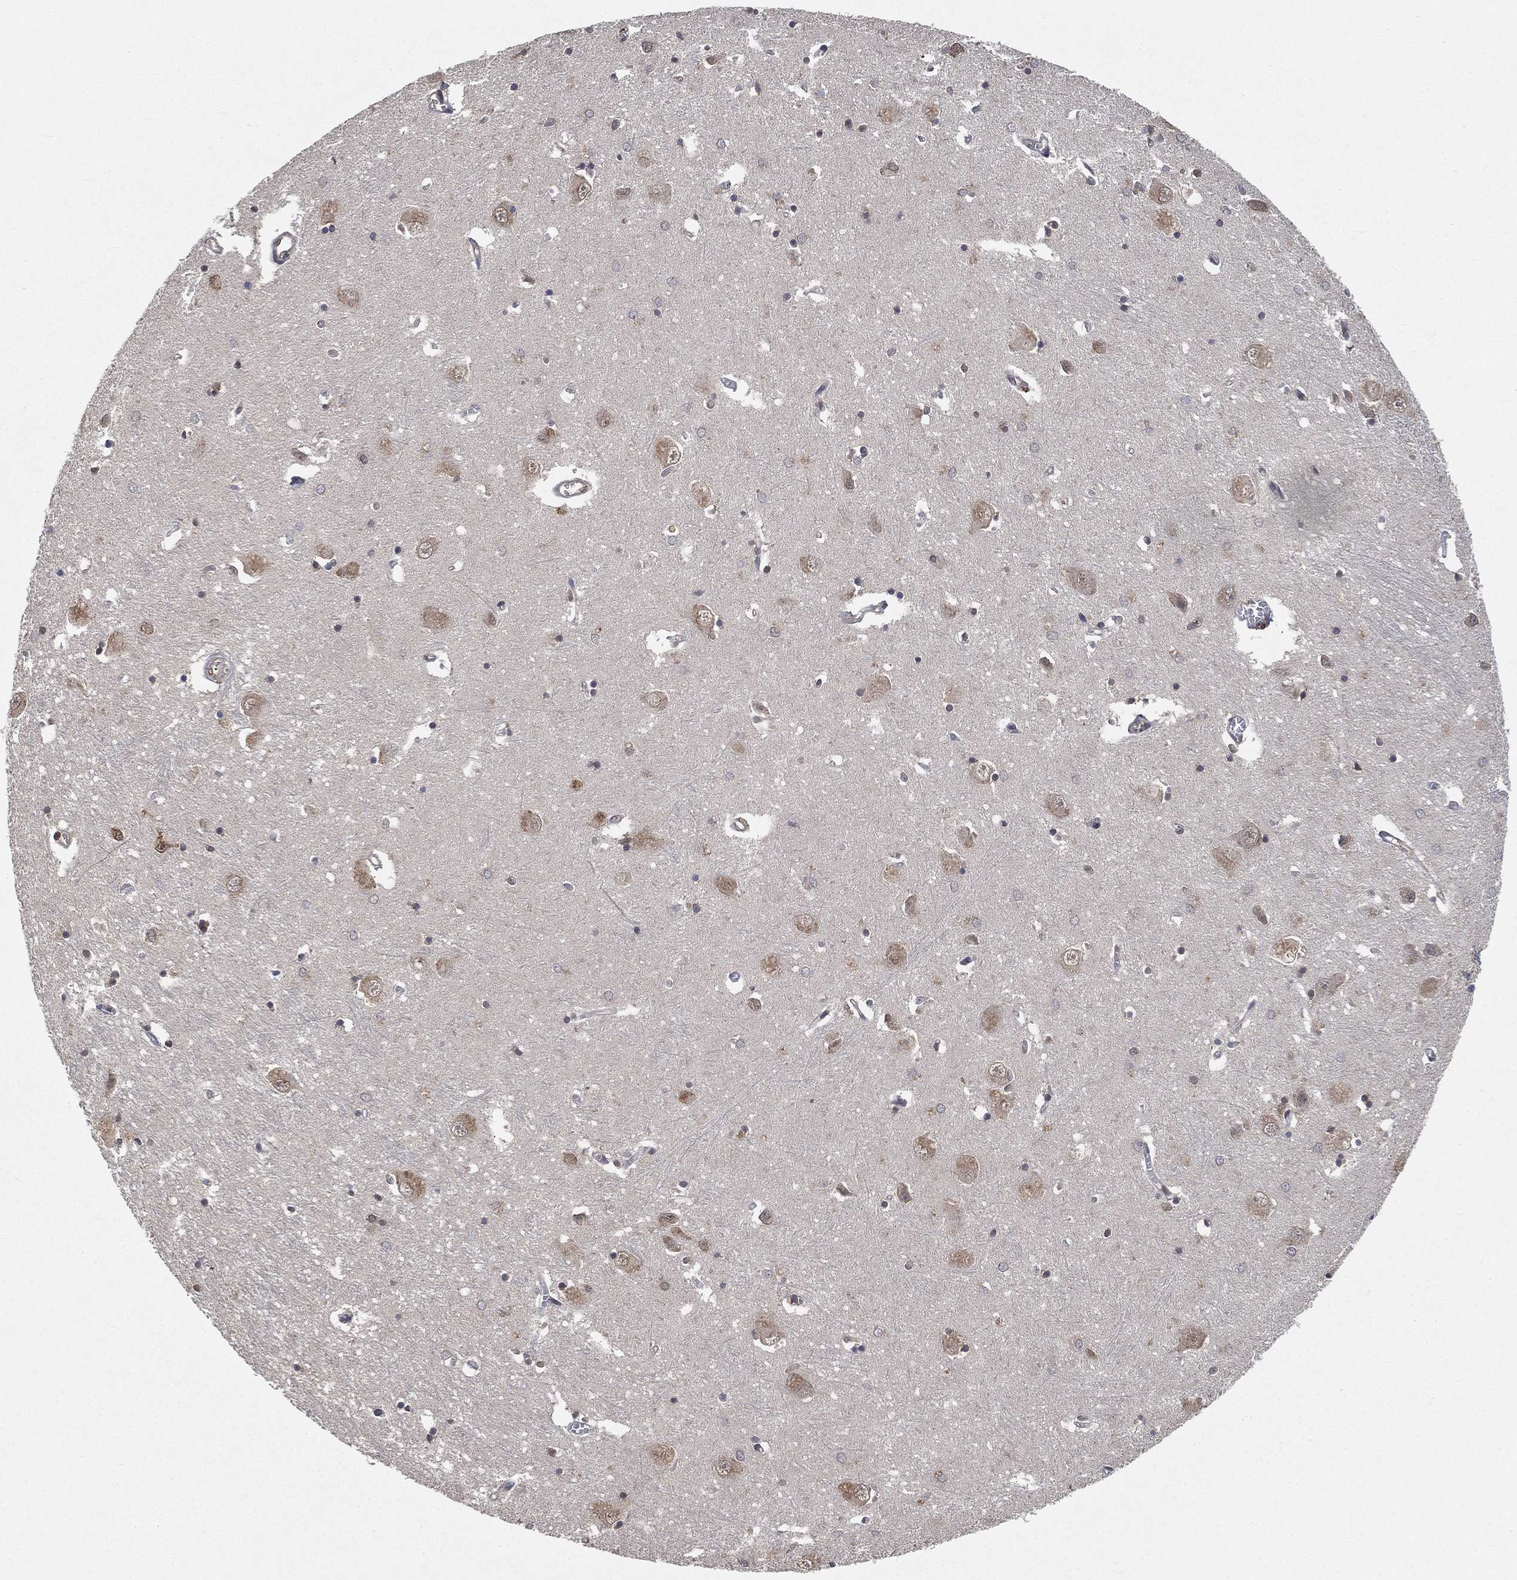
{"staining": {"intensity": "negative", "quantity": "none", "location": "none"}, "tissue": "caudate", "cell_type": "Glial cells", "image_type": "normal", "snomed": [{"axis": "morphology", "description": "Normal tissue, NOS"}, {"axis": "topography", "description": "Lateral ventricle wall"}], "caption": "This histopathology image is of unremarkable caudate stained with immunohistochemistry to label a protein in brown with the nuclei are counter-stained blue. There is no positivity in glial cells.", "gene": "UBA5", "patient": {"sex": "male", "age": 54}}